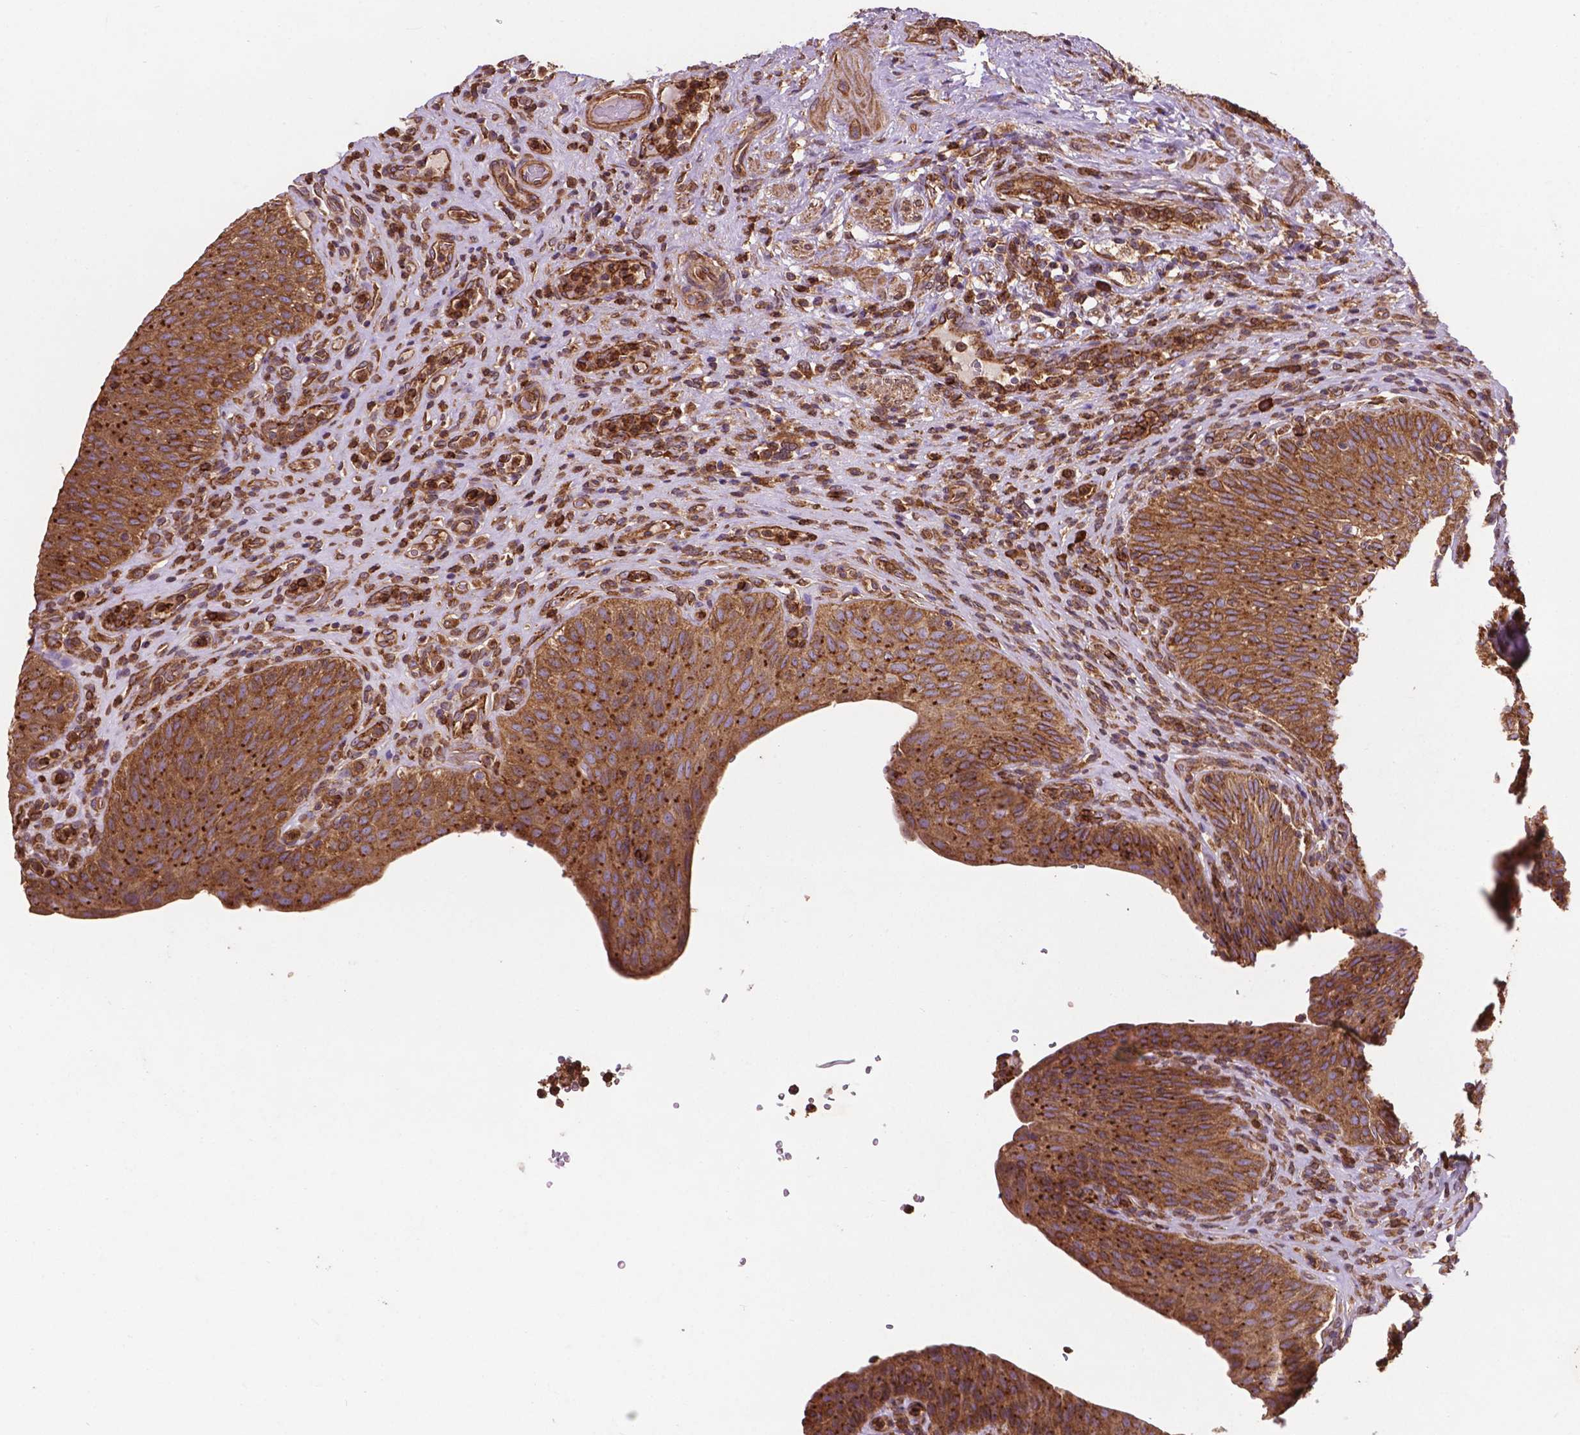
{"staining": {"intensity": "strong", "quantity": "25%-75%", "location": "cytoplasmic/membranous"}, "tissue": "urinary bladder", "cell_type": "Urothelial cells", "image_type": "normal", "snomed": [{"axis": "morphology", "description": "Normal tissue, NOS"}, {"axis": "topography", "description": "Urinary bladder"}, {"axis": "topography", "description": "Peripheral nerve tissue"}], "caption": "High-power microscopy captured an immunohistochemistry (IHC) micrograph of normal urinary bladder, revealing strong cytoplasmic/membranous staining in about 25%-75% of urothelial cells. (Brightfield microscopy of DAB IHC at high magnification).", "gene": "CCDC71L", "patient": {"sex": "male", "age": 66}}